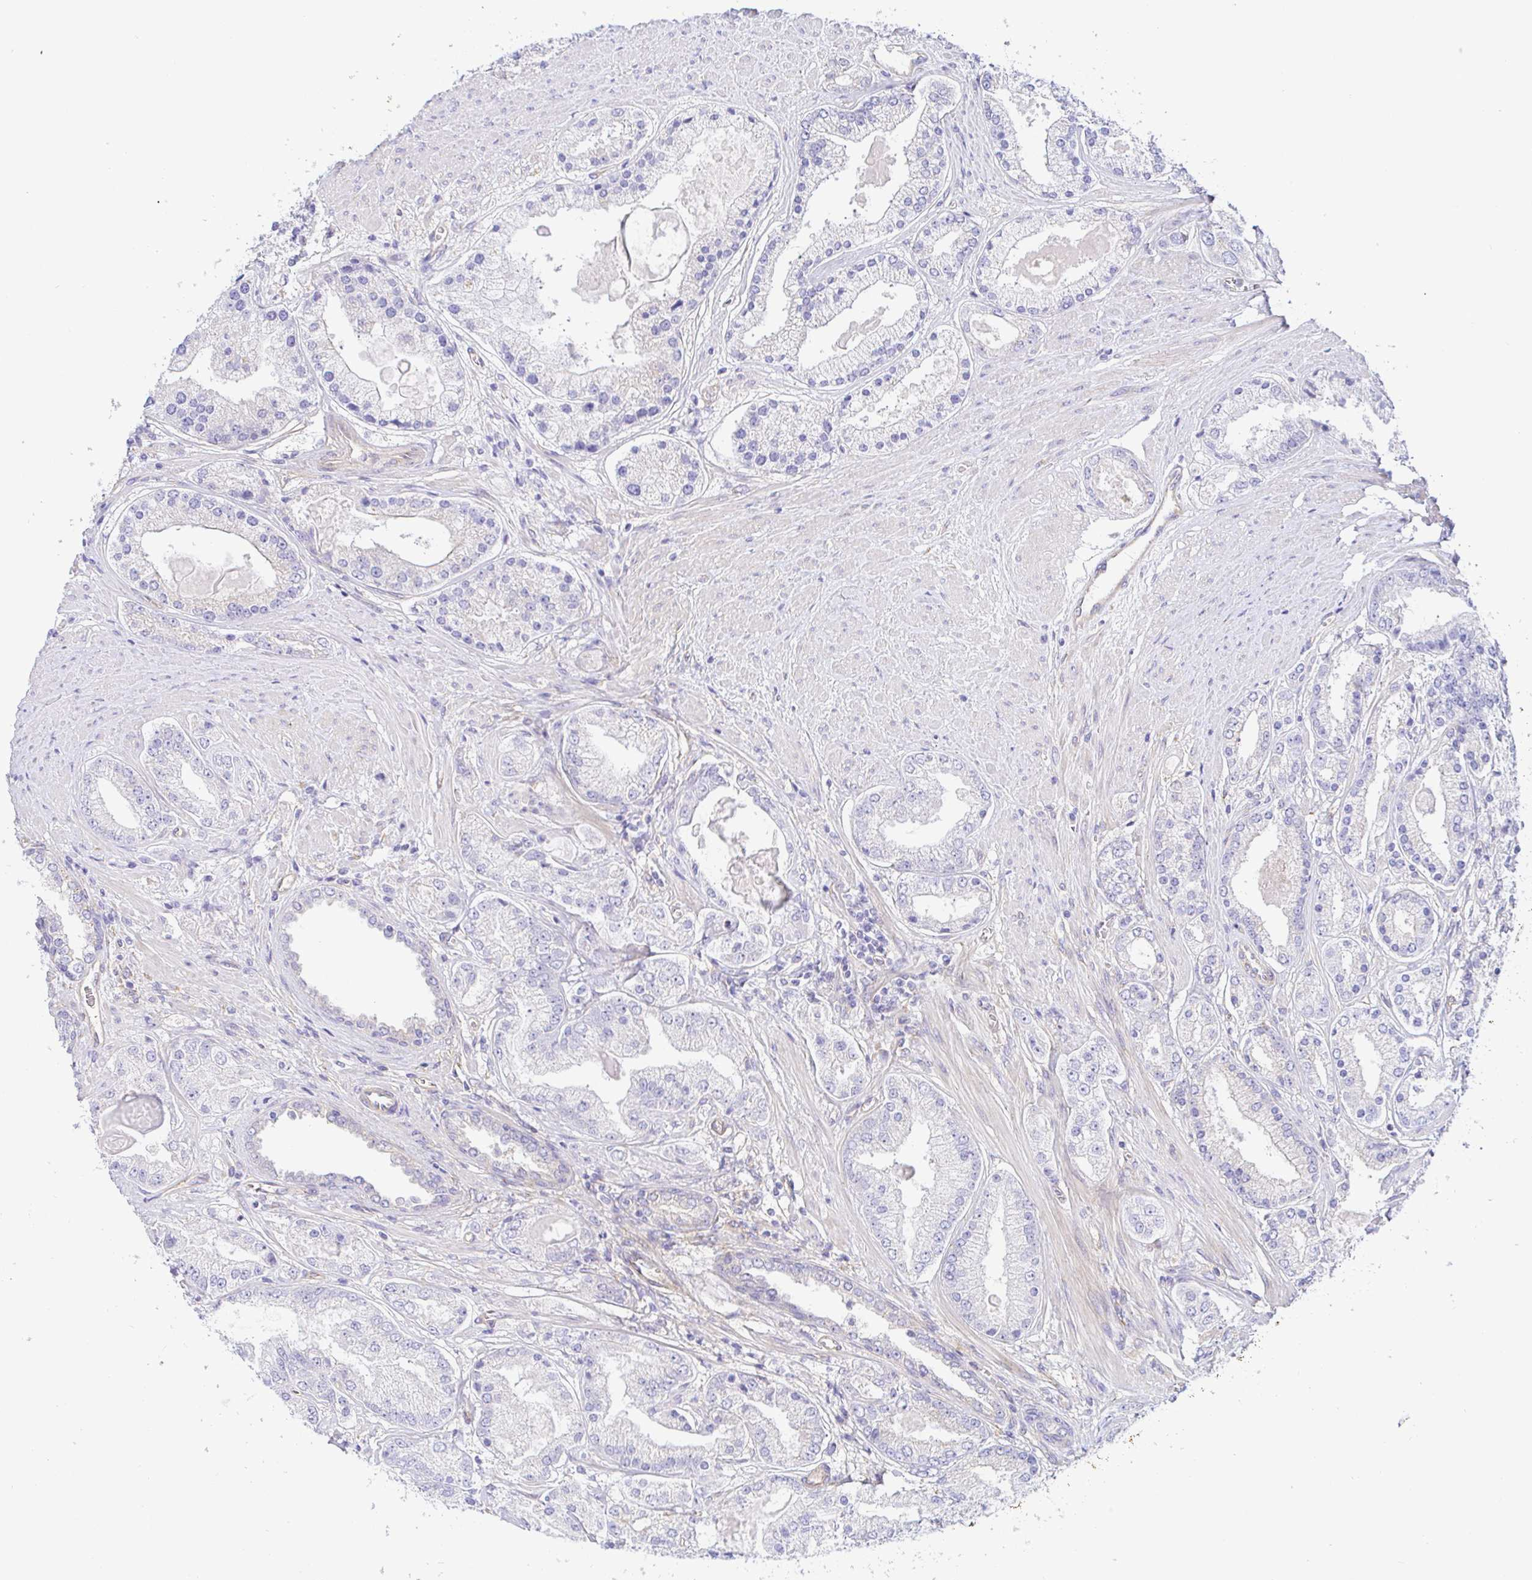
{"staining": {"intensity": "negative", "quantity": "none", "location": "none"}, "tissue": "prostate cancer", "cell_type": "Tumor cells", "image_type": "cancer", "snomed": [{"axis": "morphology", "description": "Adenocarcinoma, High grade"}, {"axis": "topography", "description": "Prostate"}], "caption": "This is an immunohistochemistry micrograph of human prostate high-grade adenocarcinoma. There is no positivity in tumor cells.", "gene": "ARL4D", "patient": {"sex": "male", "age": 67}}